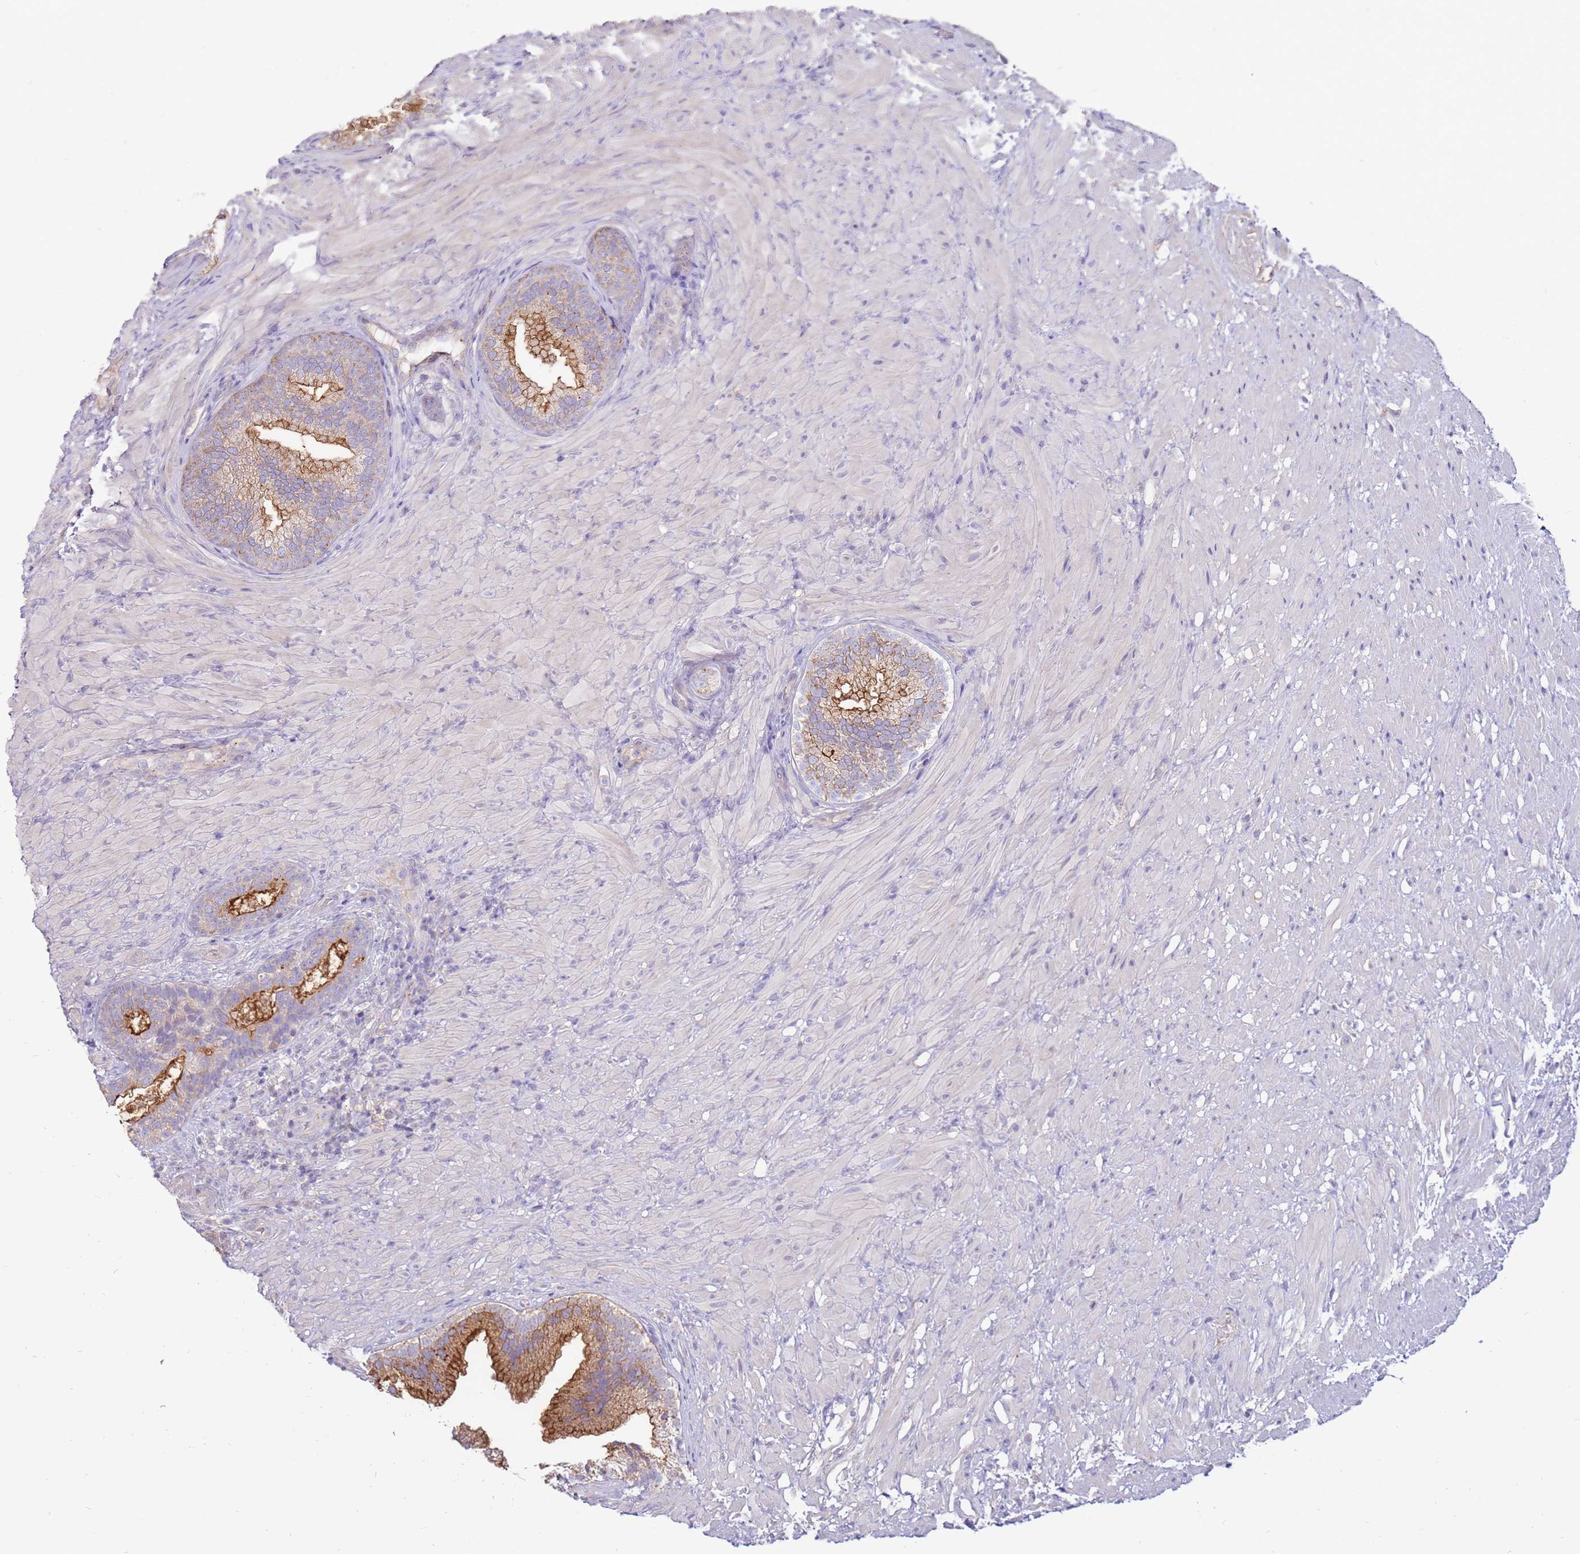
{"staining": {"intensity": "moderate", "quantity": "25%-75%", "location": "cytoplasmic/membranous"}, "tissue": "prostate", "cell_type": "Glandular cells", "image_type": "normal", "snomed": [{"axis": "morphology", "description": "Normal tissue, NOS"}, {"axis": "topography", "description": "Prostate"}], "caption": "This micrograph displays normal prostate stained with immunohistochemistry to label a protein in brown. The cytoplasmic/membranous of glandular cells show moderate positivity for the protein. Nuclei are counter-stained blue.", "gene": "SLC44A4", "patient": {"sex": "male", "age": 76}}